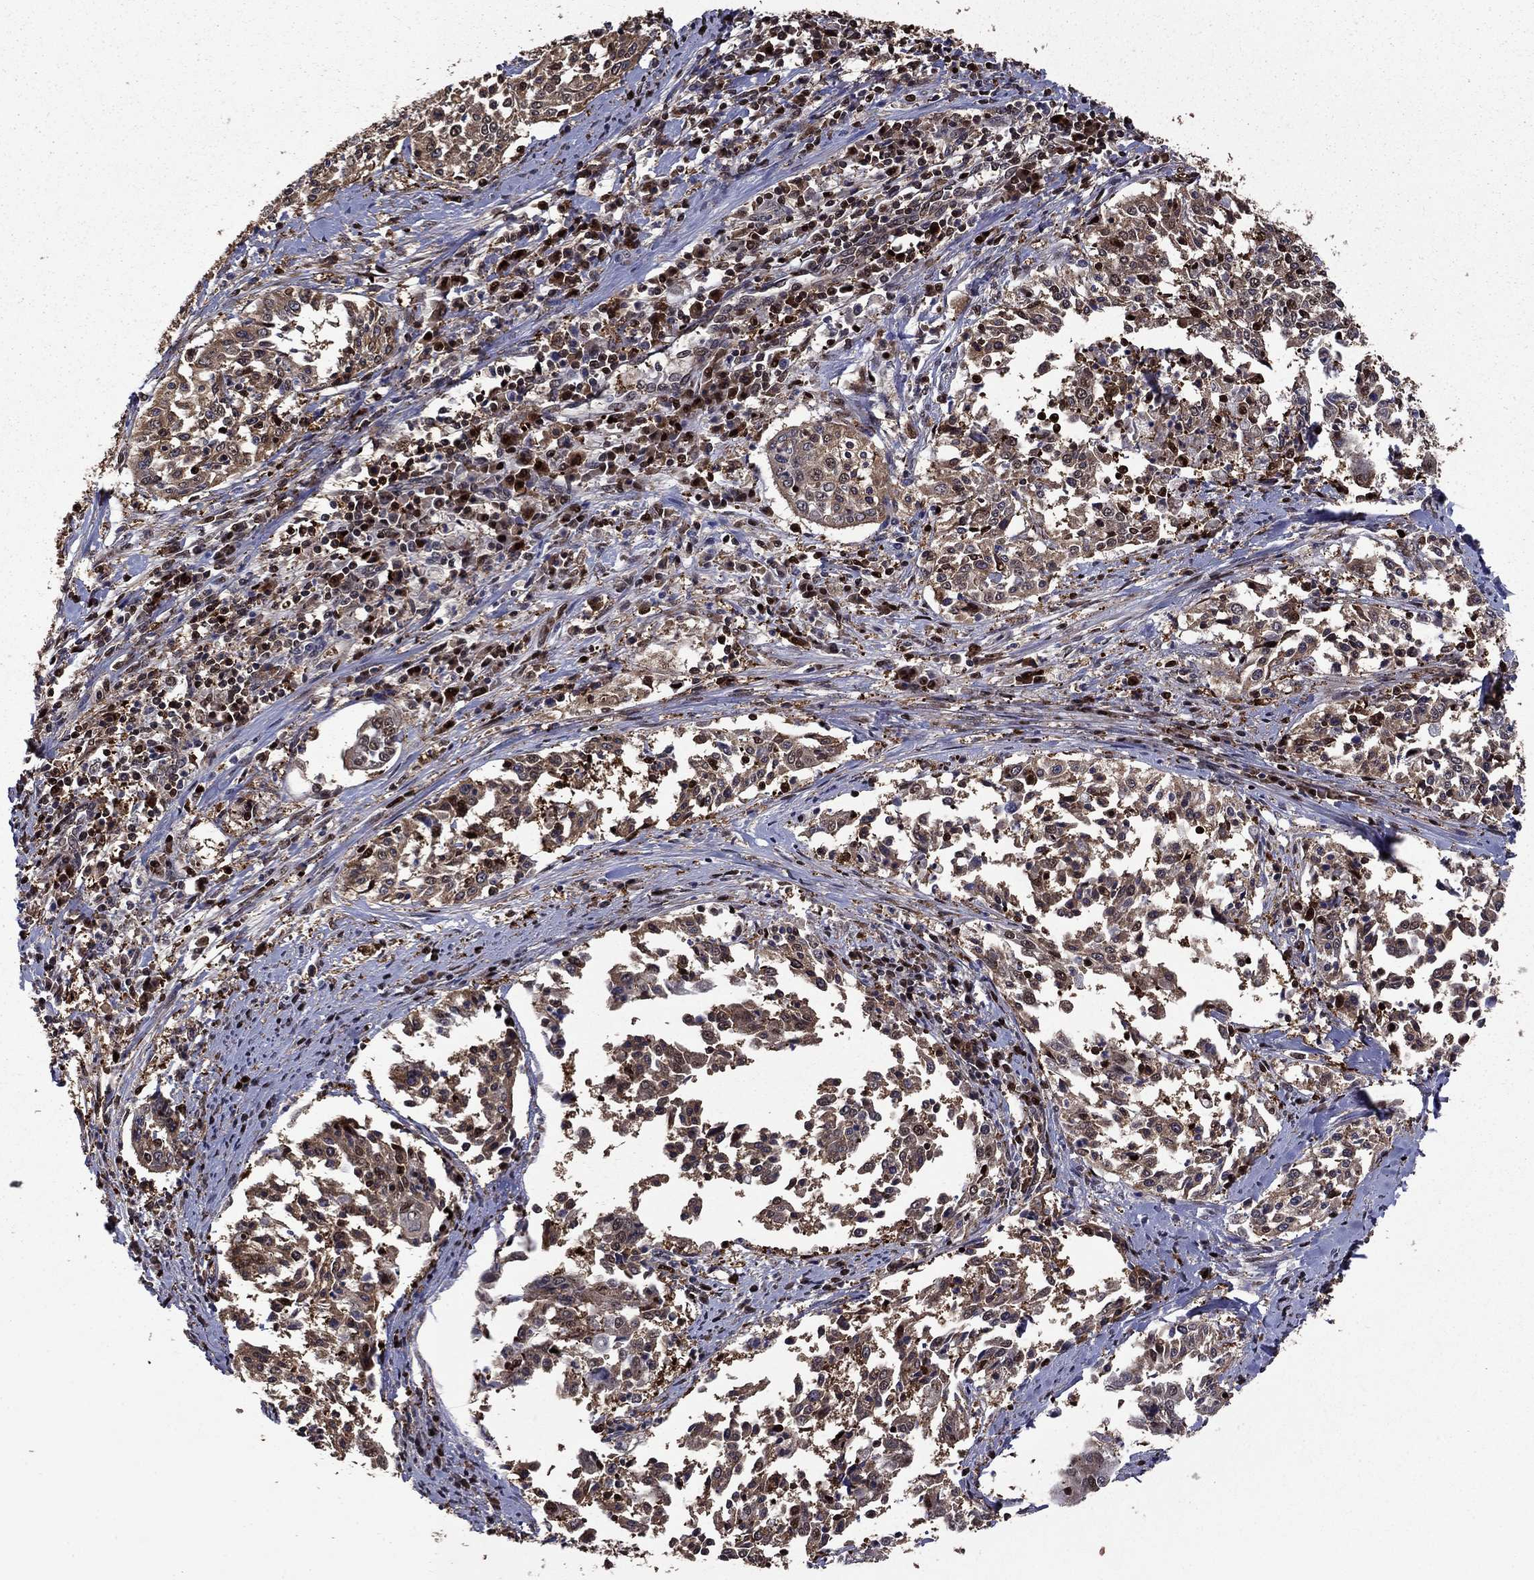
{"staining": {"intensity": "moderate", "quantity": "<25%", "location": "cytoplasmic/membranous"}, "tissue": "cervical cancer", "cell_type": "Tumor cells", "image_type": "cancer", "snomed": [{"axis": "morphology", "description": "Squamous cell carcinoma, NOS"}, {"axis": "topography", "description": "Cervix"}], "caption": "Cervical cancer was stained to show a protein in brown. There is low levels of moderate cytoplasmic/membranous staining in about <25% of tumor cells. The staining was performed using DAB to visualize the protein expression in brown, while the nuclei were stained in blue with hematoxylin (Magnification: 20x).", "gene": "APPBP2", "patient": {"sex": "female", "age": 41}}